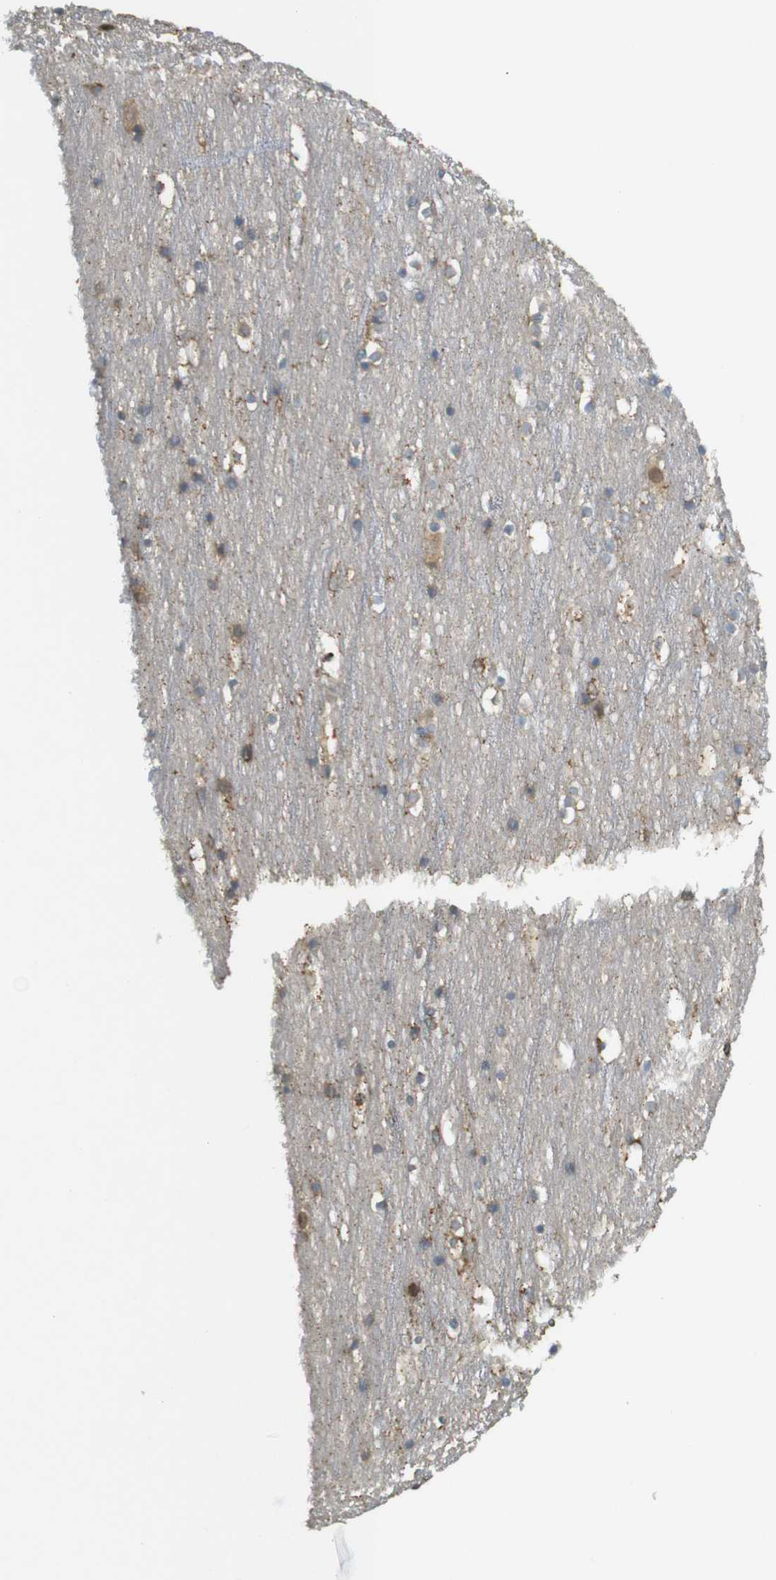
{"staining": {"intensity": "negative", "quantity": "none", "location": "none"}, "tissue": "cerebral cortex", "cell_type": "Endothelial cells", "image_type": "normal", "snomed": [{"axis": "morphology", "description": "Normal tissue, NOS"}, {"axis": "topography", "description": "Cerebral cortex"}], "caption": "Immunohistochemistry (IHC) photomicrograph of benign cerebral cortex: human cerebral cortex stained with DAB reveals no significant protein positivity in endothelial cells. Nuclei are stained in blue.", "gene": "CLRN3", "patient": {"sex": "male", "age": 45}}